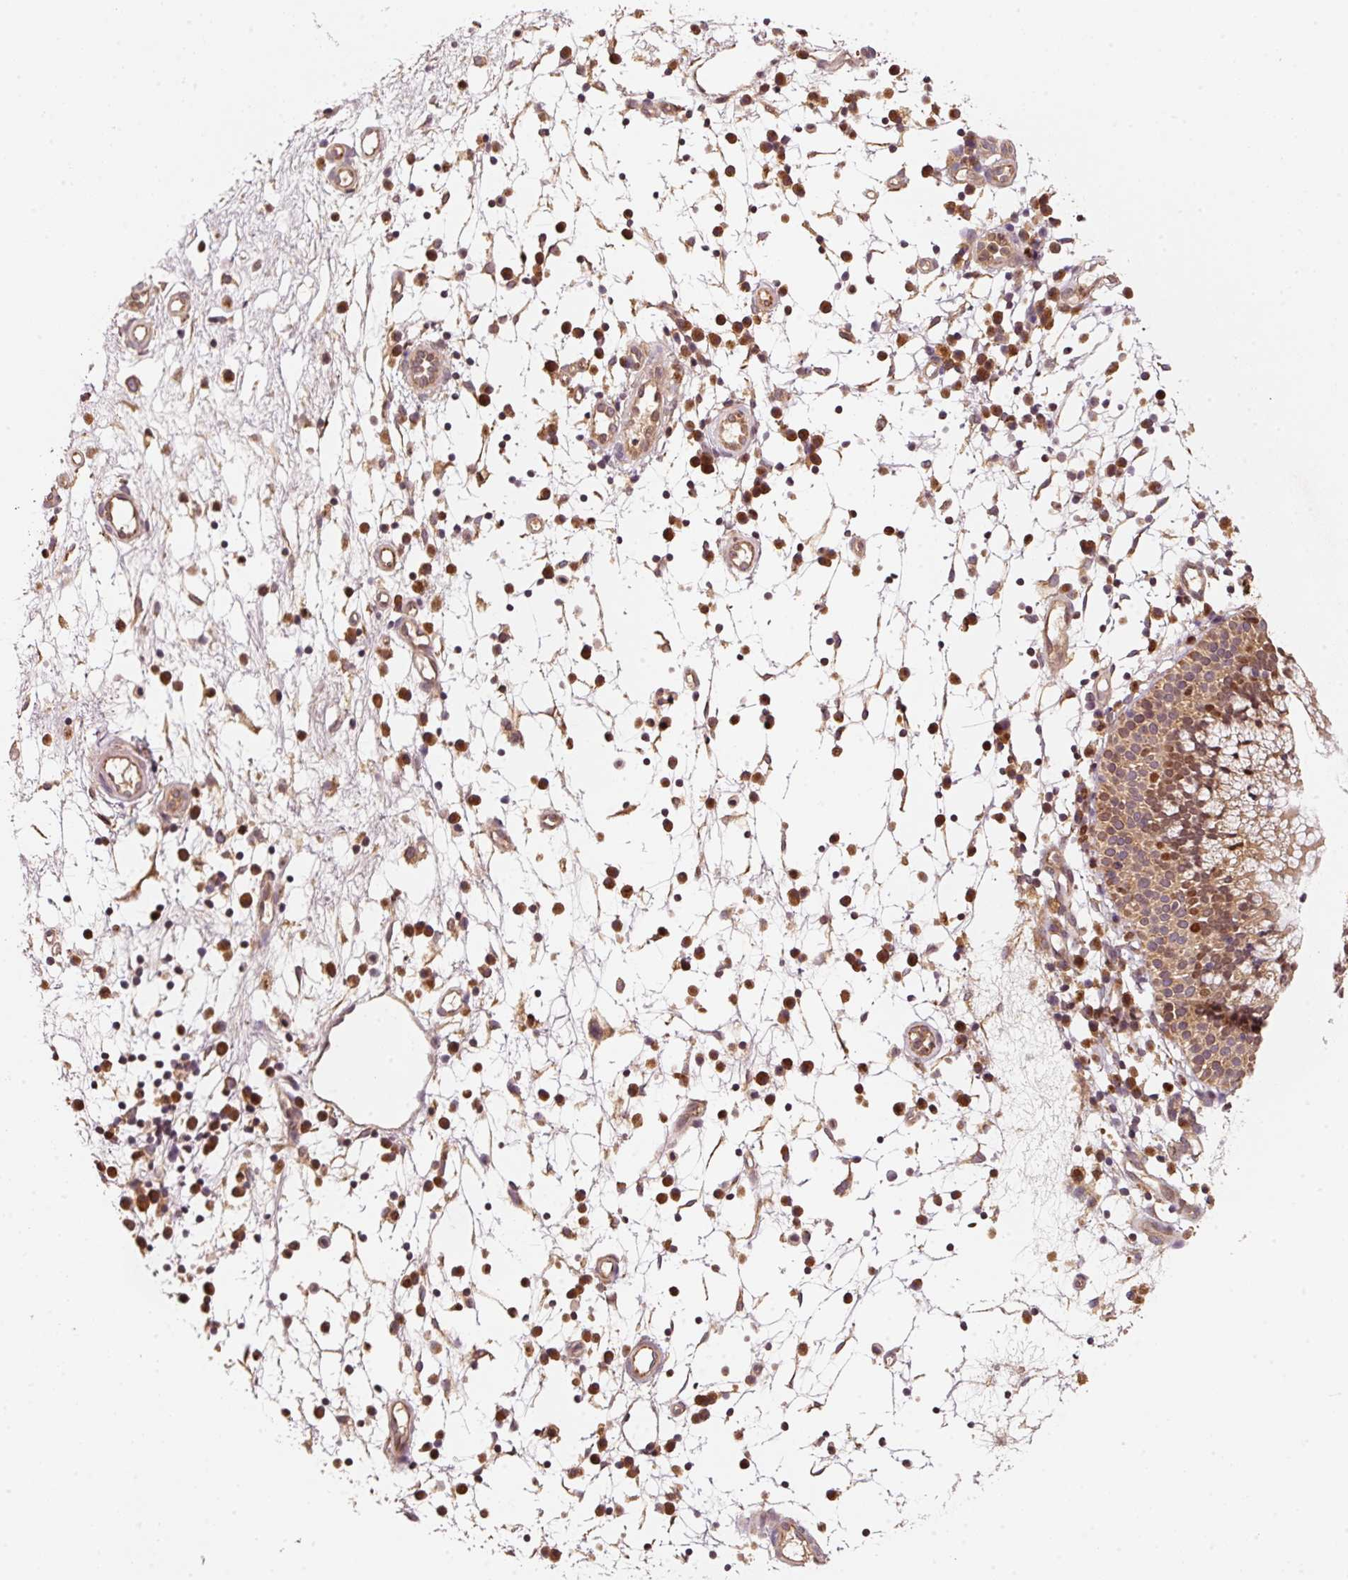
{"staining": {"intensity": "moderate", "quantity": ">75%", "location": "cytoplasmic/membranous,nuclear"}, "tissue": "nasopharynx", "cell_type": "Respiratory epithelial cells", "image_type": "normal", "snomed": [{"axis": "morphology", "description": "Normal tissue, NOS"}, {"axis": "topography", "description": "Nasopharynx"}], "caption": "Immunohistochemistry (IHC) histopathology image of unremarkable nasopharynx stained for a protein (brown), which reveals medium levels of moderate cytoplasmic/membranous,nuclear staining in approximately >75% of respiratory epithelial cells.", "gene": "RRAS2", "patient": {"sex": "male", "age": 21}}